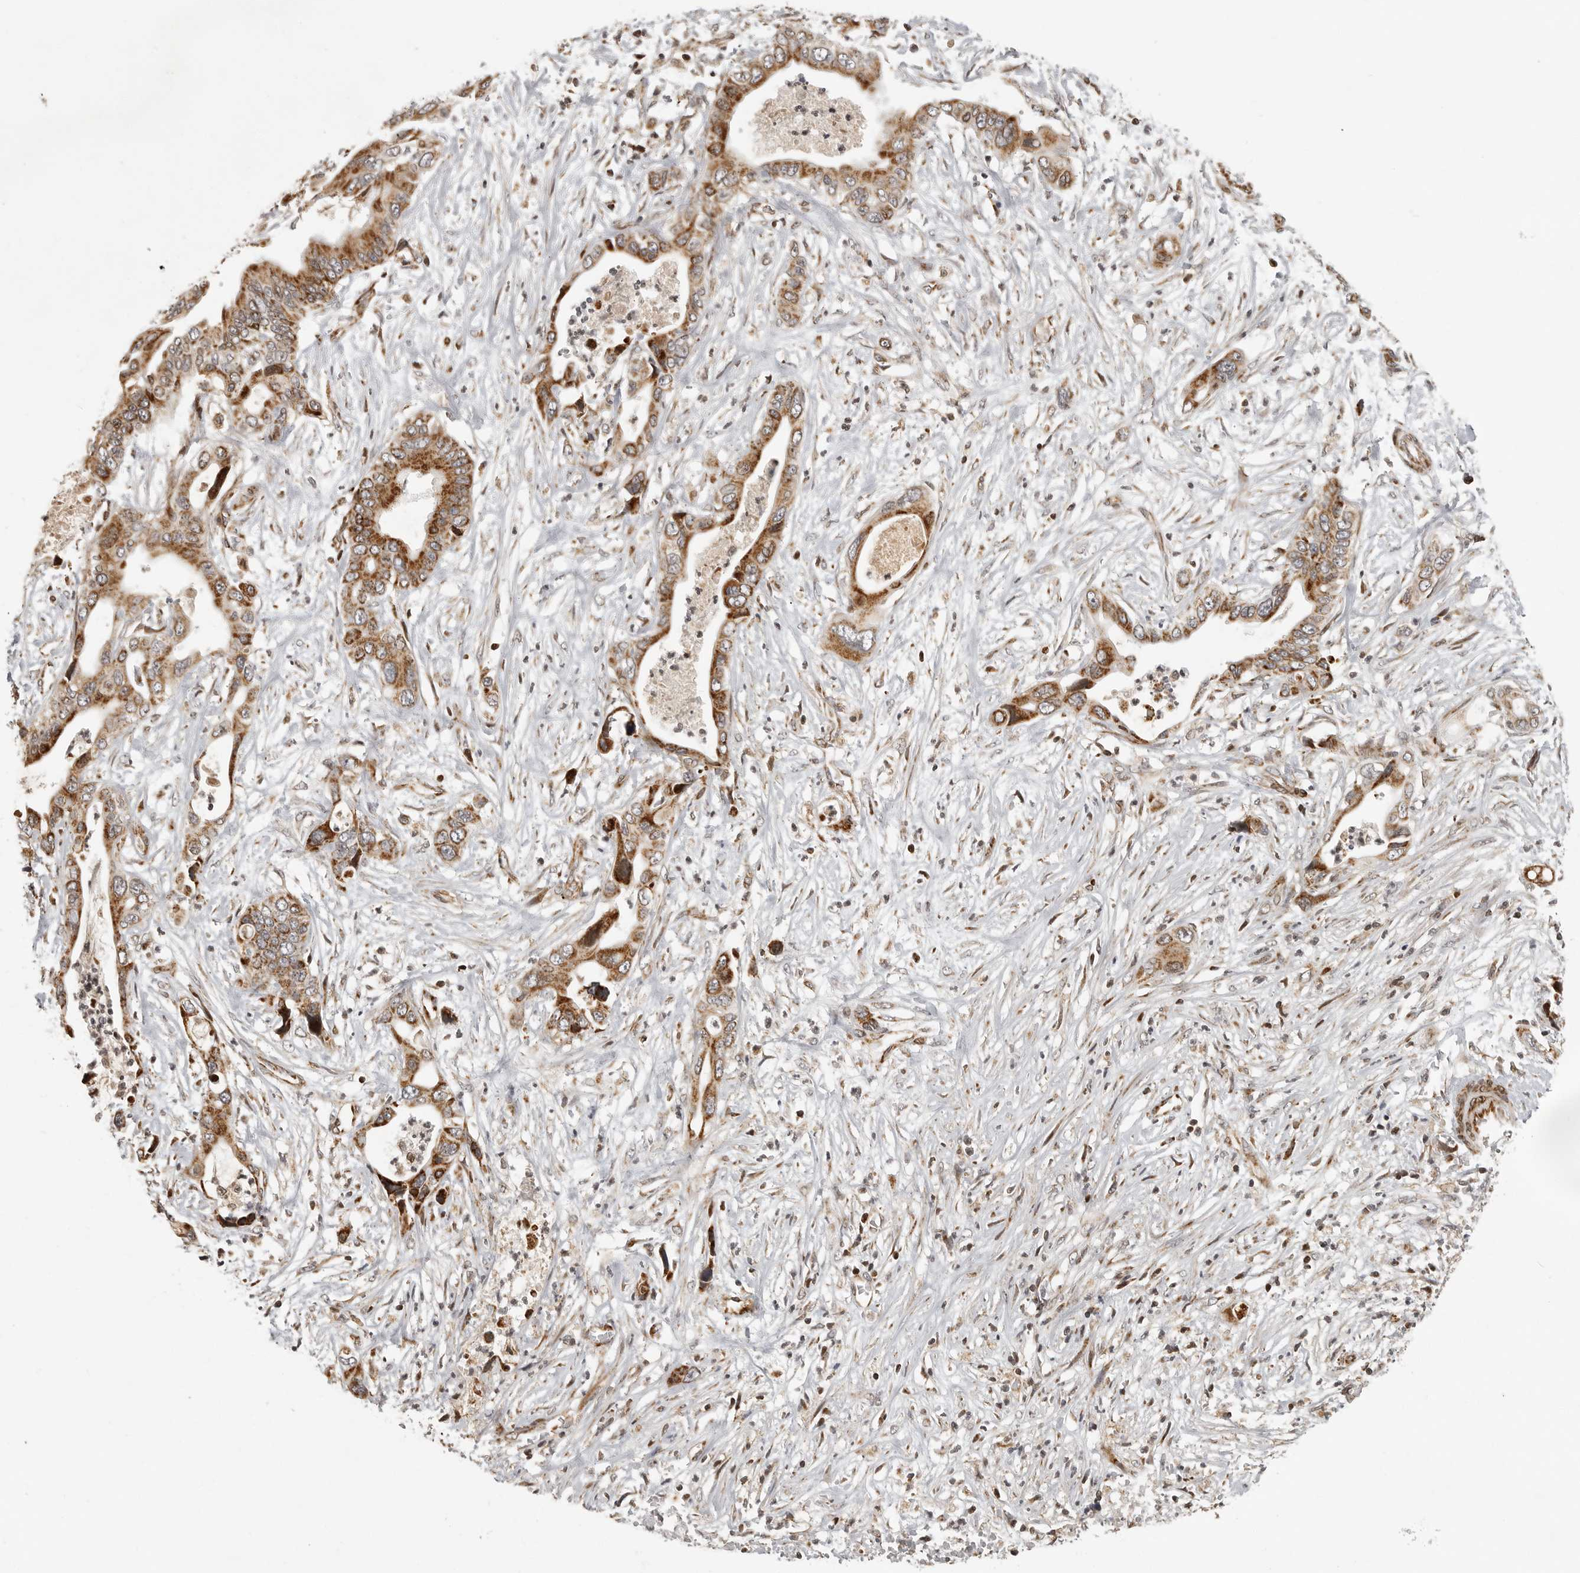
{"staining": {"intensity": "strong", "quantity": ">75%", "location": "cytoplasmic/membranous"}, "tissue": "pancreatic cancer", "cell_type": "Tumor cells", "image_type": "cancer", "snomed": [{"axis": "morphology", "description": "Adenocarcinoma, NOS"}, {"axis": "topography", "description": "Pancreas"}], "caption": "Protein expression by IHC demonstrates strong cytoplasmic/membranous expression in approximately >75% of tumor cells in pancreatic adenocarcinoma.", "gene": "NARS2", "patient": {"sex": "male", "age": 66}}